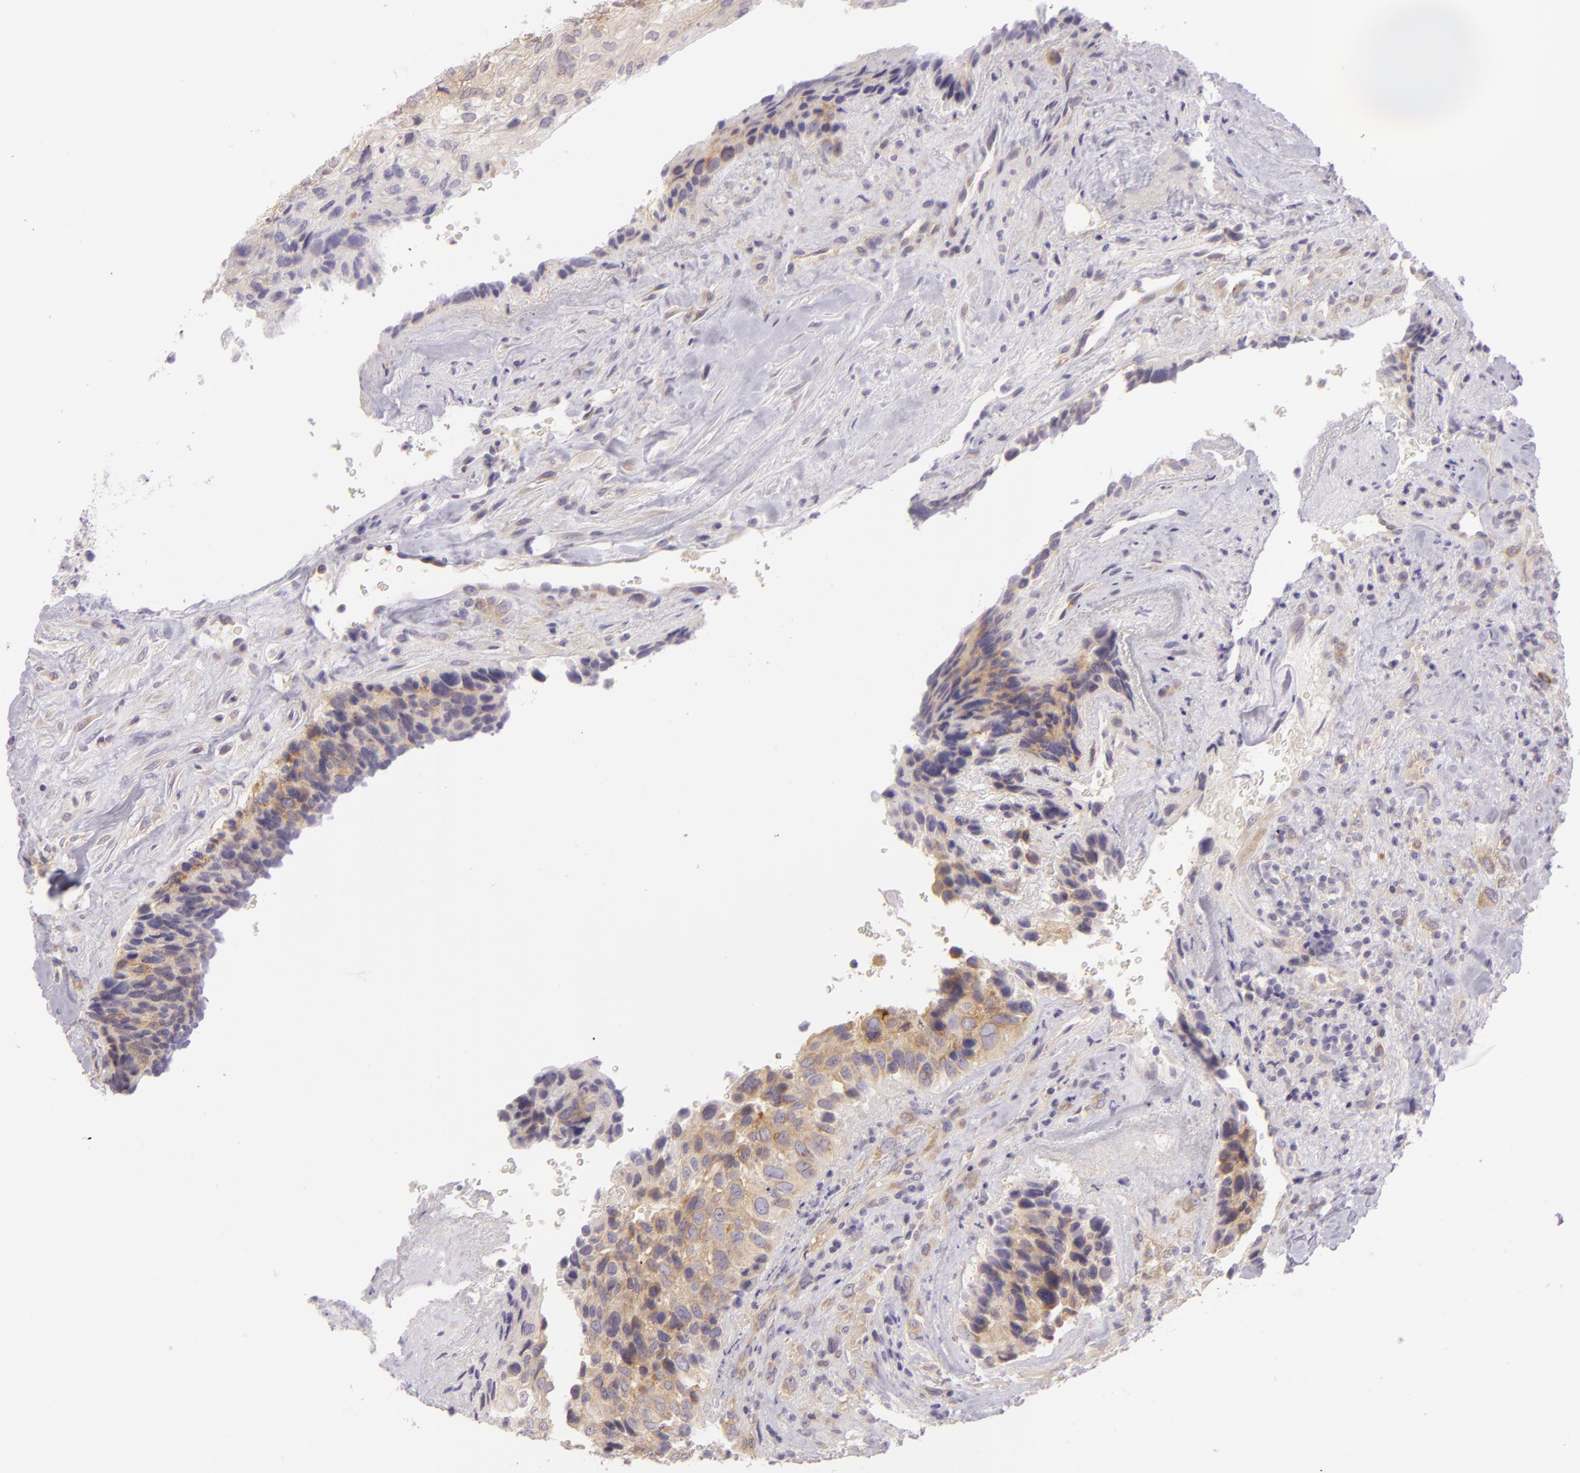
{"staining": {"intensity": "weak", "quantity": ">75%", "location": "cytoplasmic/membranous"}, "tissue": "breast cancer", "cell_type": "Tumor cells", "image_type": "cancer", "snomed": [{"axis": "morphology", "description": "Neoplasm, malignant, NOS"}, {"axis": "topography", "description": "Breast"}], "caption": "A low amount of weak cytoplasmic/membranous positivity is present in about >75% of tumor cells in breast cancer (malignant neoplasm) tissue. (DAB IHC with brightfield microscopy, high magnification).", "gene": "ZC3H7B", "patient": {"sex": "female", "age": 50}}